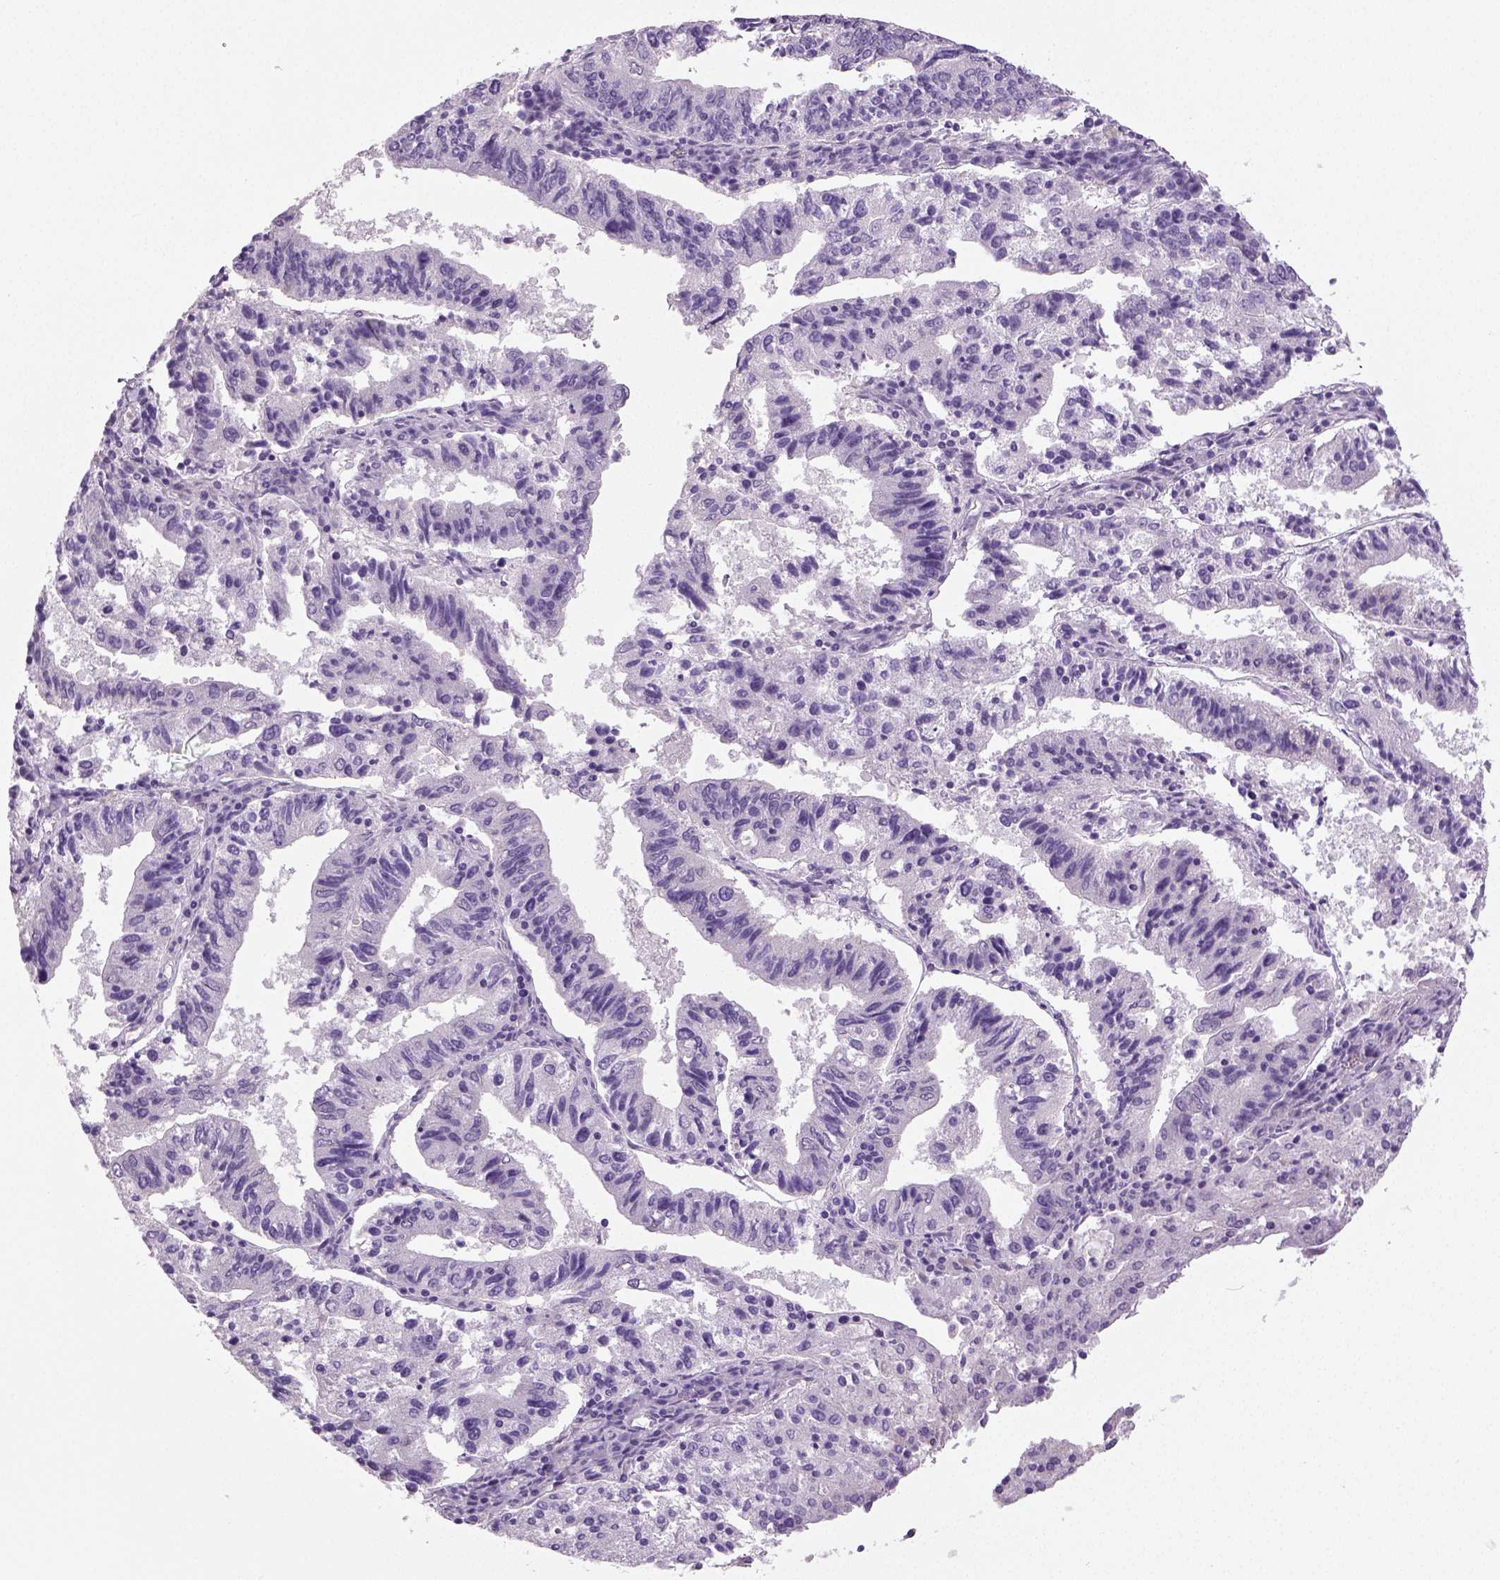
{"staining": {"intensity": "negative", "quantity": "none", "location": "none"}, "tissue": "endometrial cancer", "cell_type": "Tumor cells", "image_type": "cancer", "snomed": [{"axis": "morphology", "description": "Adenocarcinoma, NOS"}, {"axis": "topography", "description": "Endometrium"}], "caption": "There is no significant positivity in tumor cells of endometrial cancer.", "gene": "NECAB2", "patient": {"sex": "female", "age": 82}}